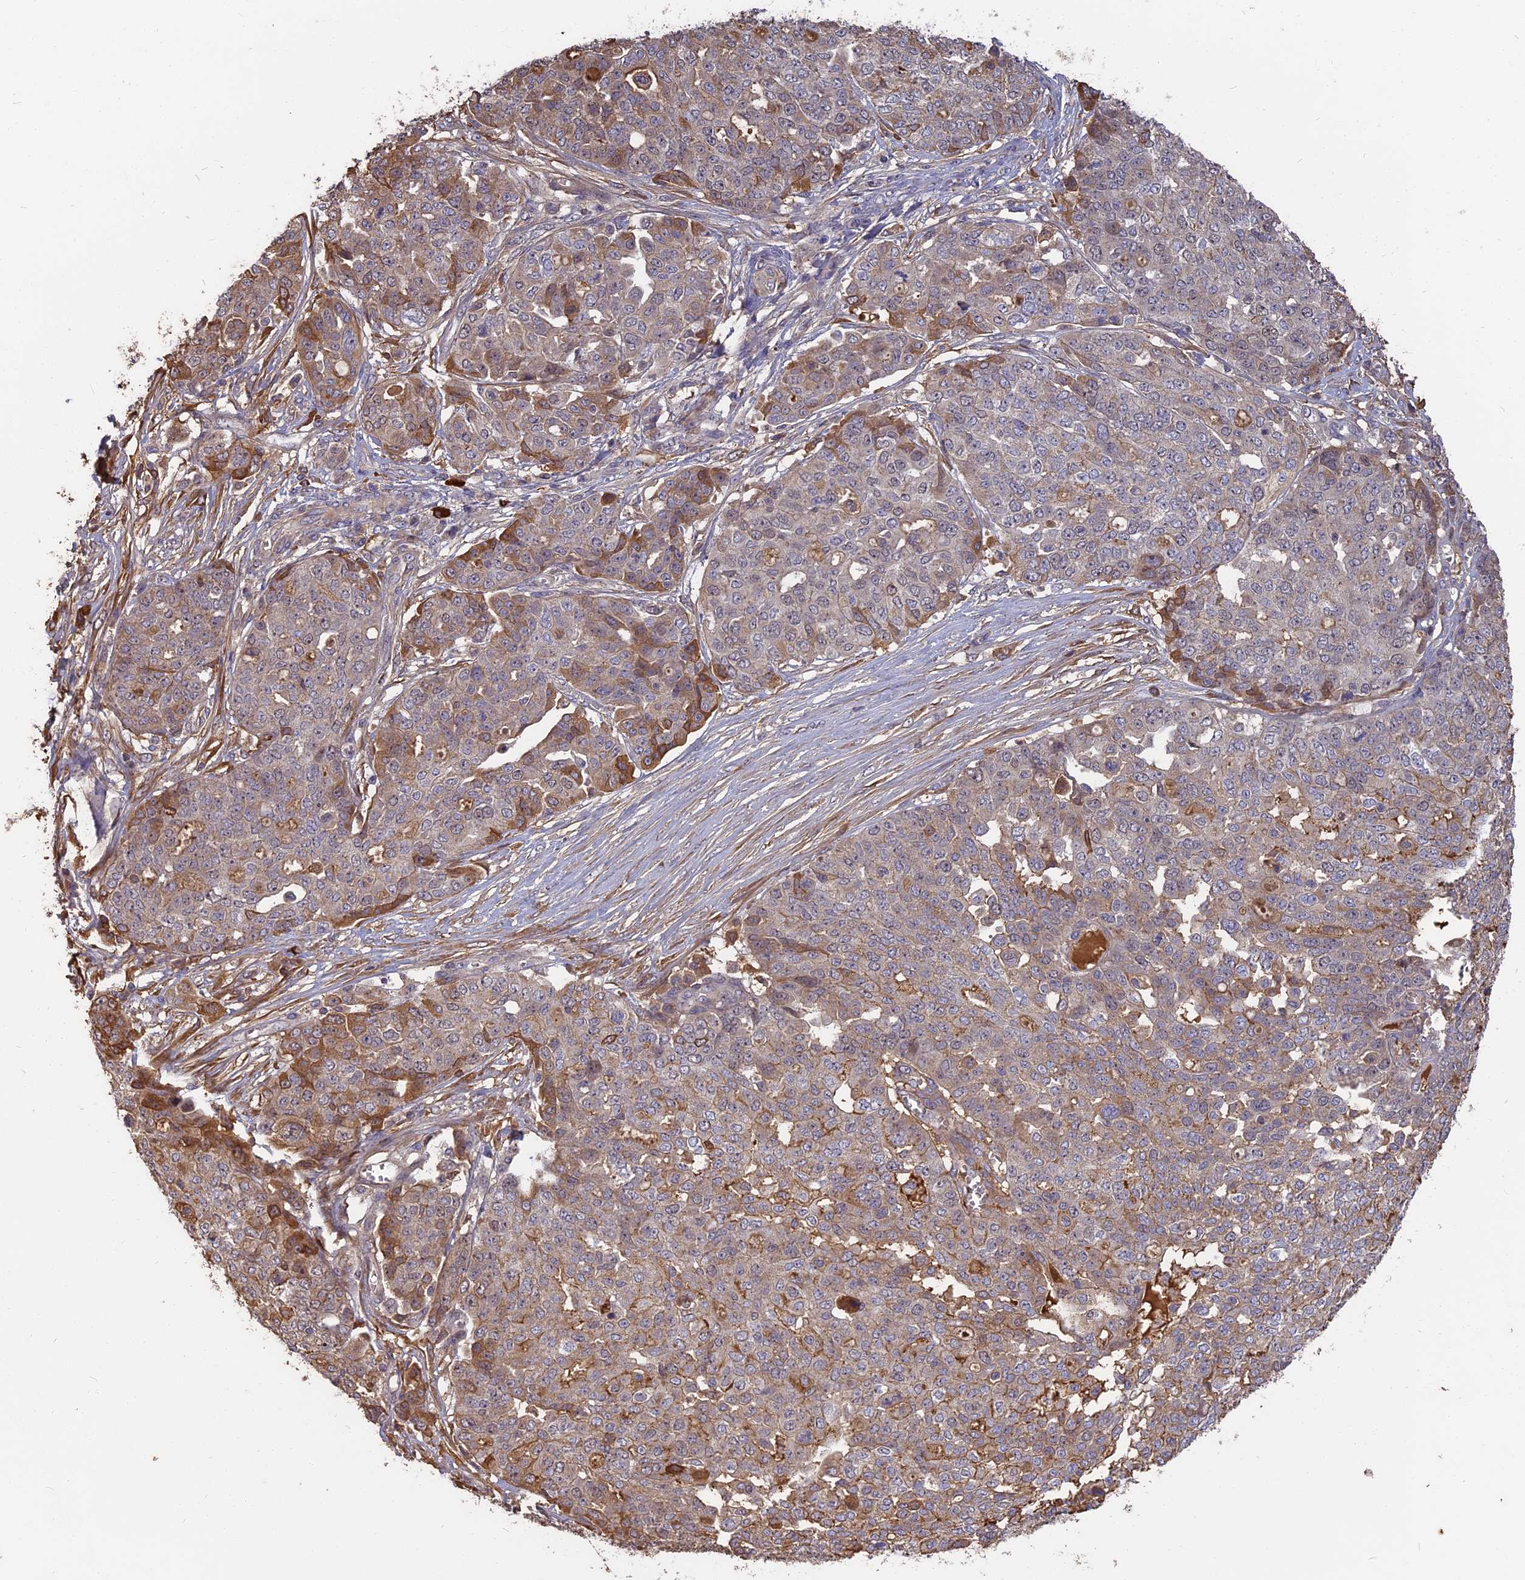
{"staining": {"intensity": "moderate", "quantity": "25%-75%", "location": "cytoplasmic/membranous"}, "tissue": "ovarian cancer", "cell_type": "Tumor cells", "image_type": "cancer", "snomed": [{"axis": "morphology", "description": "Cystadenocarcinoma, serous, NOS"}, {"axis": "topography", "description": "Soft tissue"}, {"axis": "topography", "description": "Ovary"}], "caption": "An IHC micrograph of neoplastic tissue is shown. Protein staining in brown highlights moderate cytoplasmic/membranous positivity in ovarian cancer within tumor cells.", "gene": "ERMAP", "patient": {"sex": "female", "age": 57}}